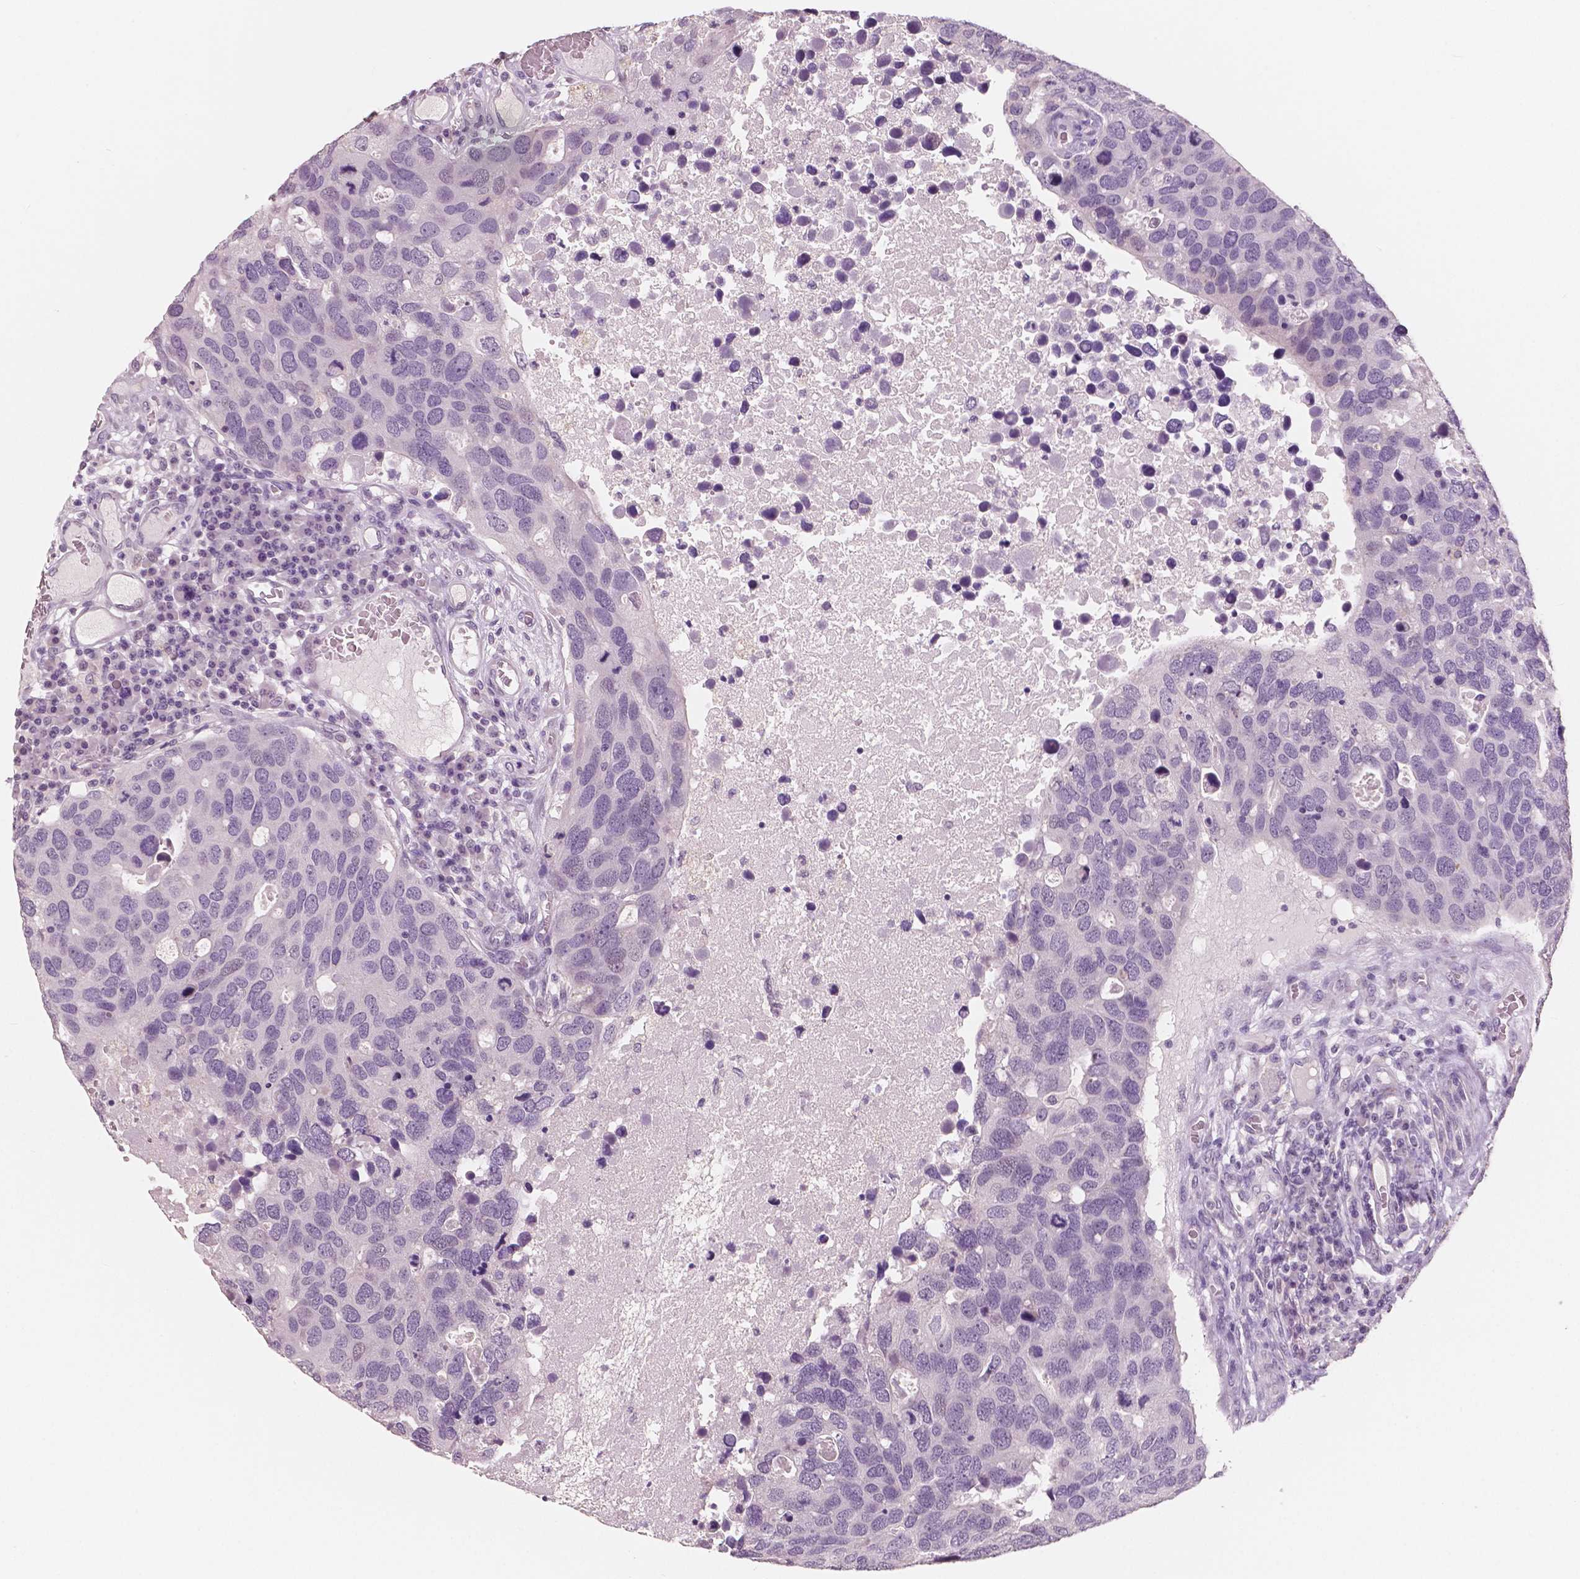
{"staining": {"intensity": "negative", "quantity": "none", "location": "none"}, "tissue": "breast cancer", "cell_type": "Tumor cells", "image_type": "cancer", "snomed": [{"axis": "morphology", "description": "Duct carcinoma"}, {"axis": "topography", "description": "Breast"}], "caption": "Tumor cells are negative for protein expression in human breast cancer (infiltrating ductal carcinoma).", "gene": "NECAB1", "patient": {"sex": "female", "age": 83}}